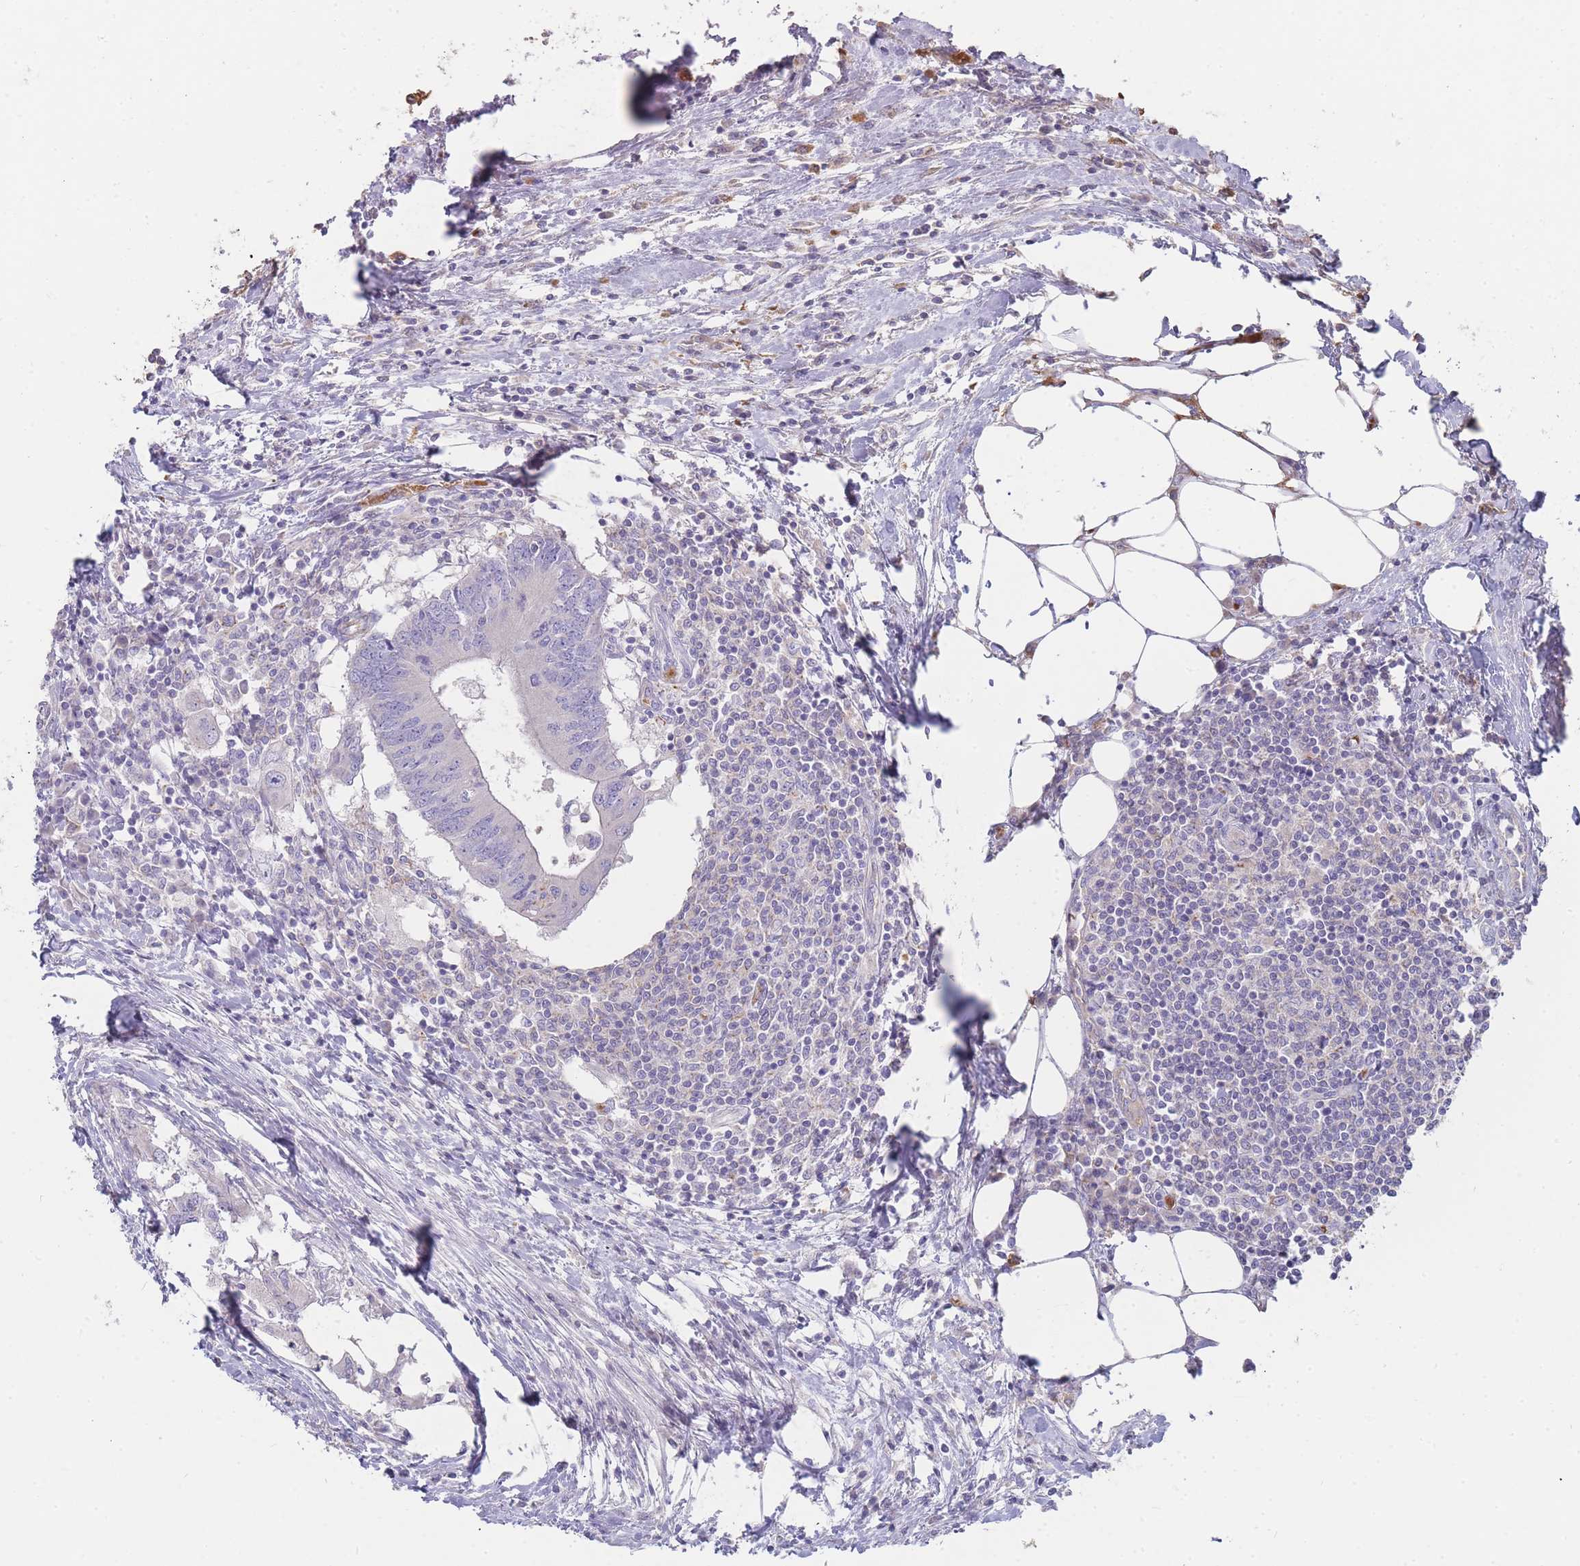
{"staining": {"intensity": "negative", "quantity": "none", "location": "none"}, "tissue": "colorectal cancer", "cell_type": "Tumor cells", "image_type": "cancer", "snomed": [{"axis": "morphology", "description": "Adenocarcinoma, NOS"}, {"axis": "topography", "description": "Colon"}], "caption": "Immunohistochemical staining of colorectal adenocarcinoma reveals no significant expression in tumor cells.", "gene": "HBG2", "patient": {"sex": "male", "age": 71}}